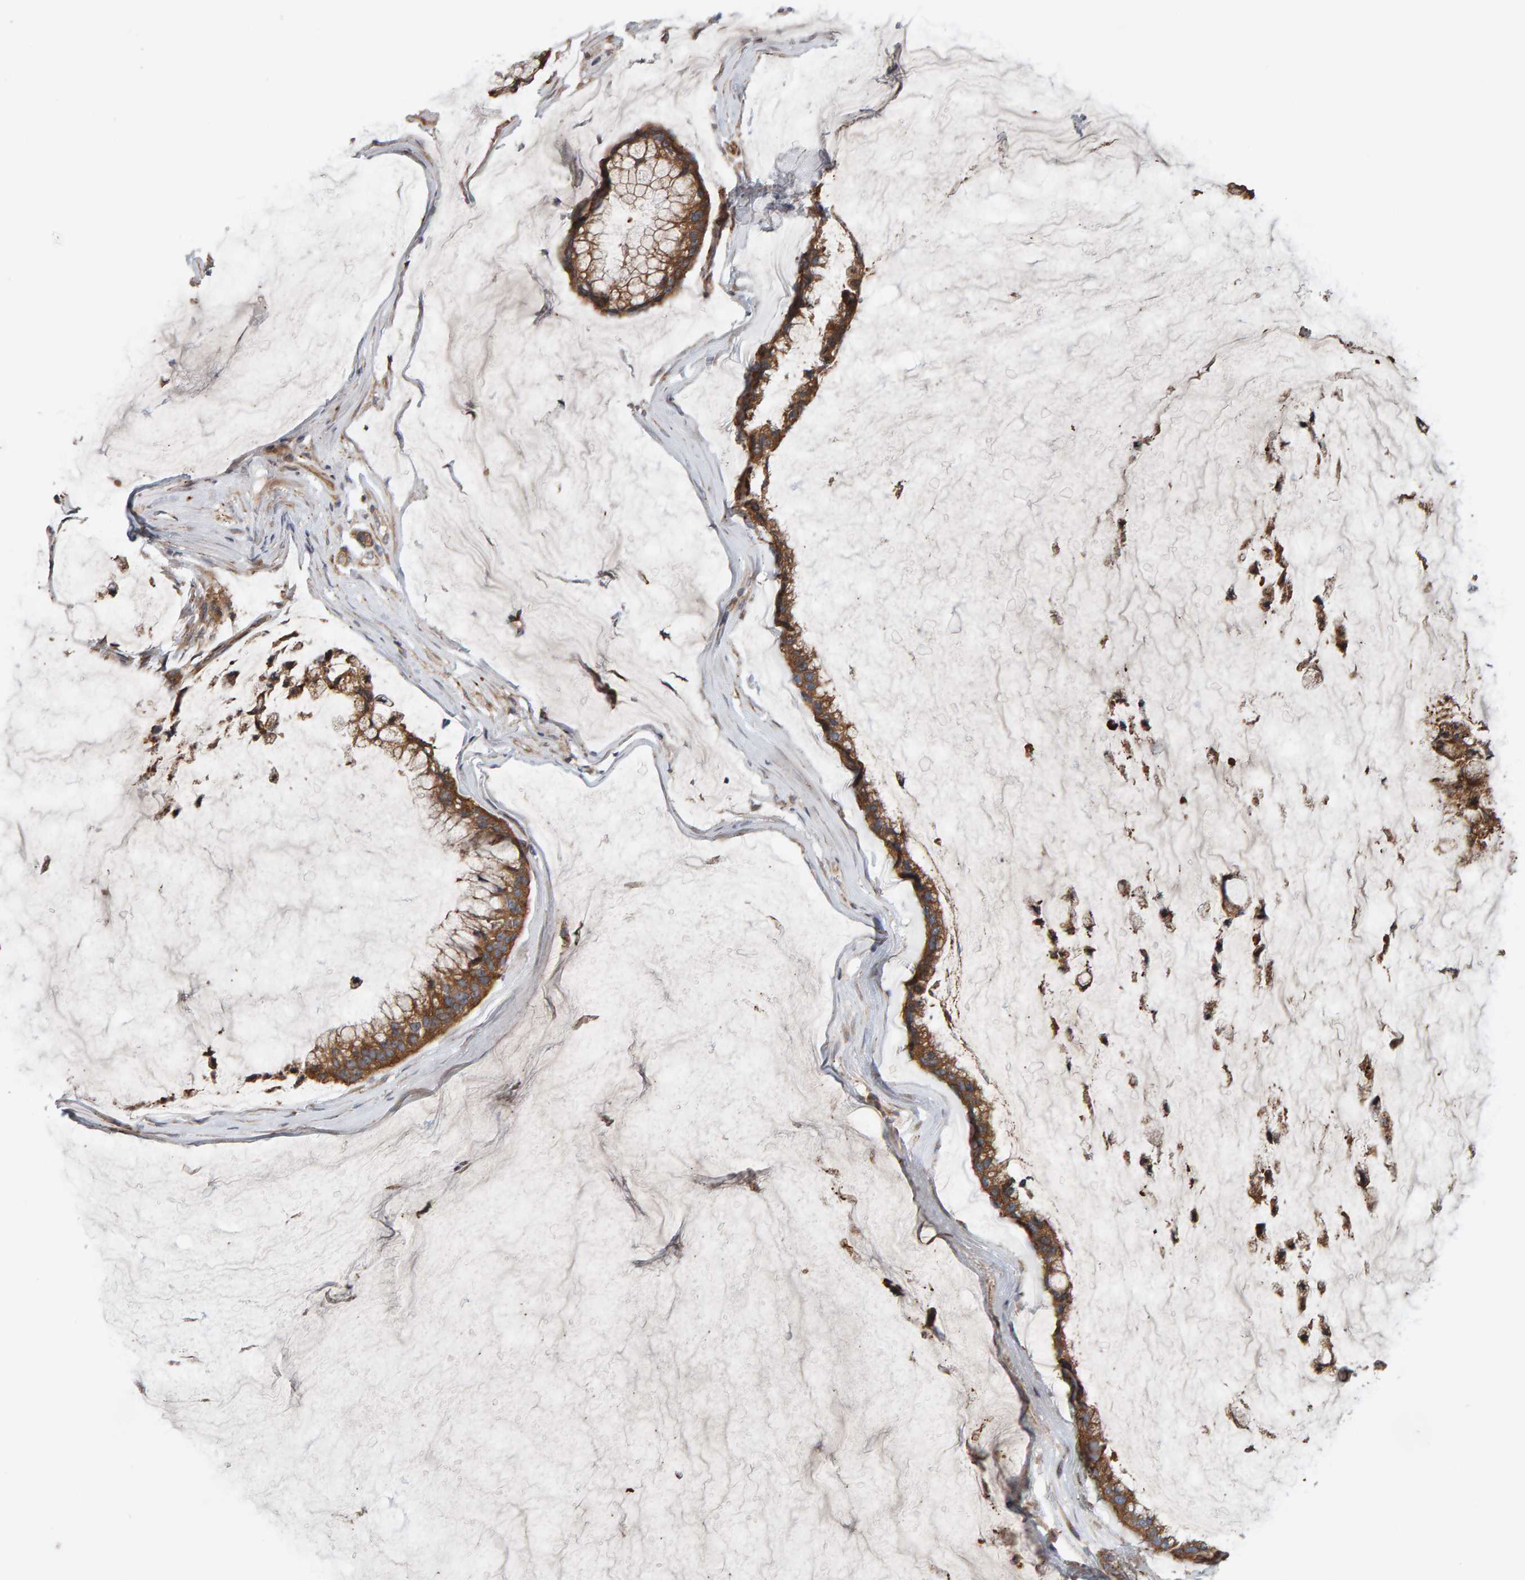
{"staining": {"intensity": "moderate", "quantity": ">75%", "location": "cytoplasmic/membranous"}, "tissue": "ovarian cancer", "cell_type": "Tumor cells", "image_type": "cancer", "snomed": [{"axis": "morphology", "description": "Cystadenocarcinoma, mucinous, NOS"}, {"axis": "topography", "description": "Ovary"}], "caption": "This is a histology image of IHC staining of ovarian mucinous cystadenocarcinoma, which shows moderate expression in the cytoplasmic/membranous of tumor cells.", "gene": "C9orf72", "patient": {"sex": "female", "age": 39}}